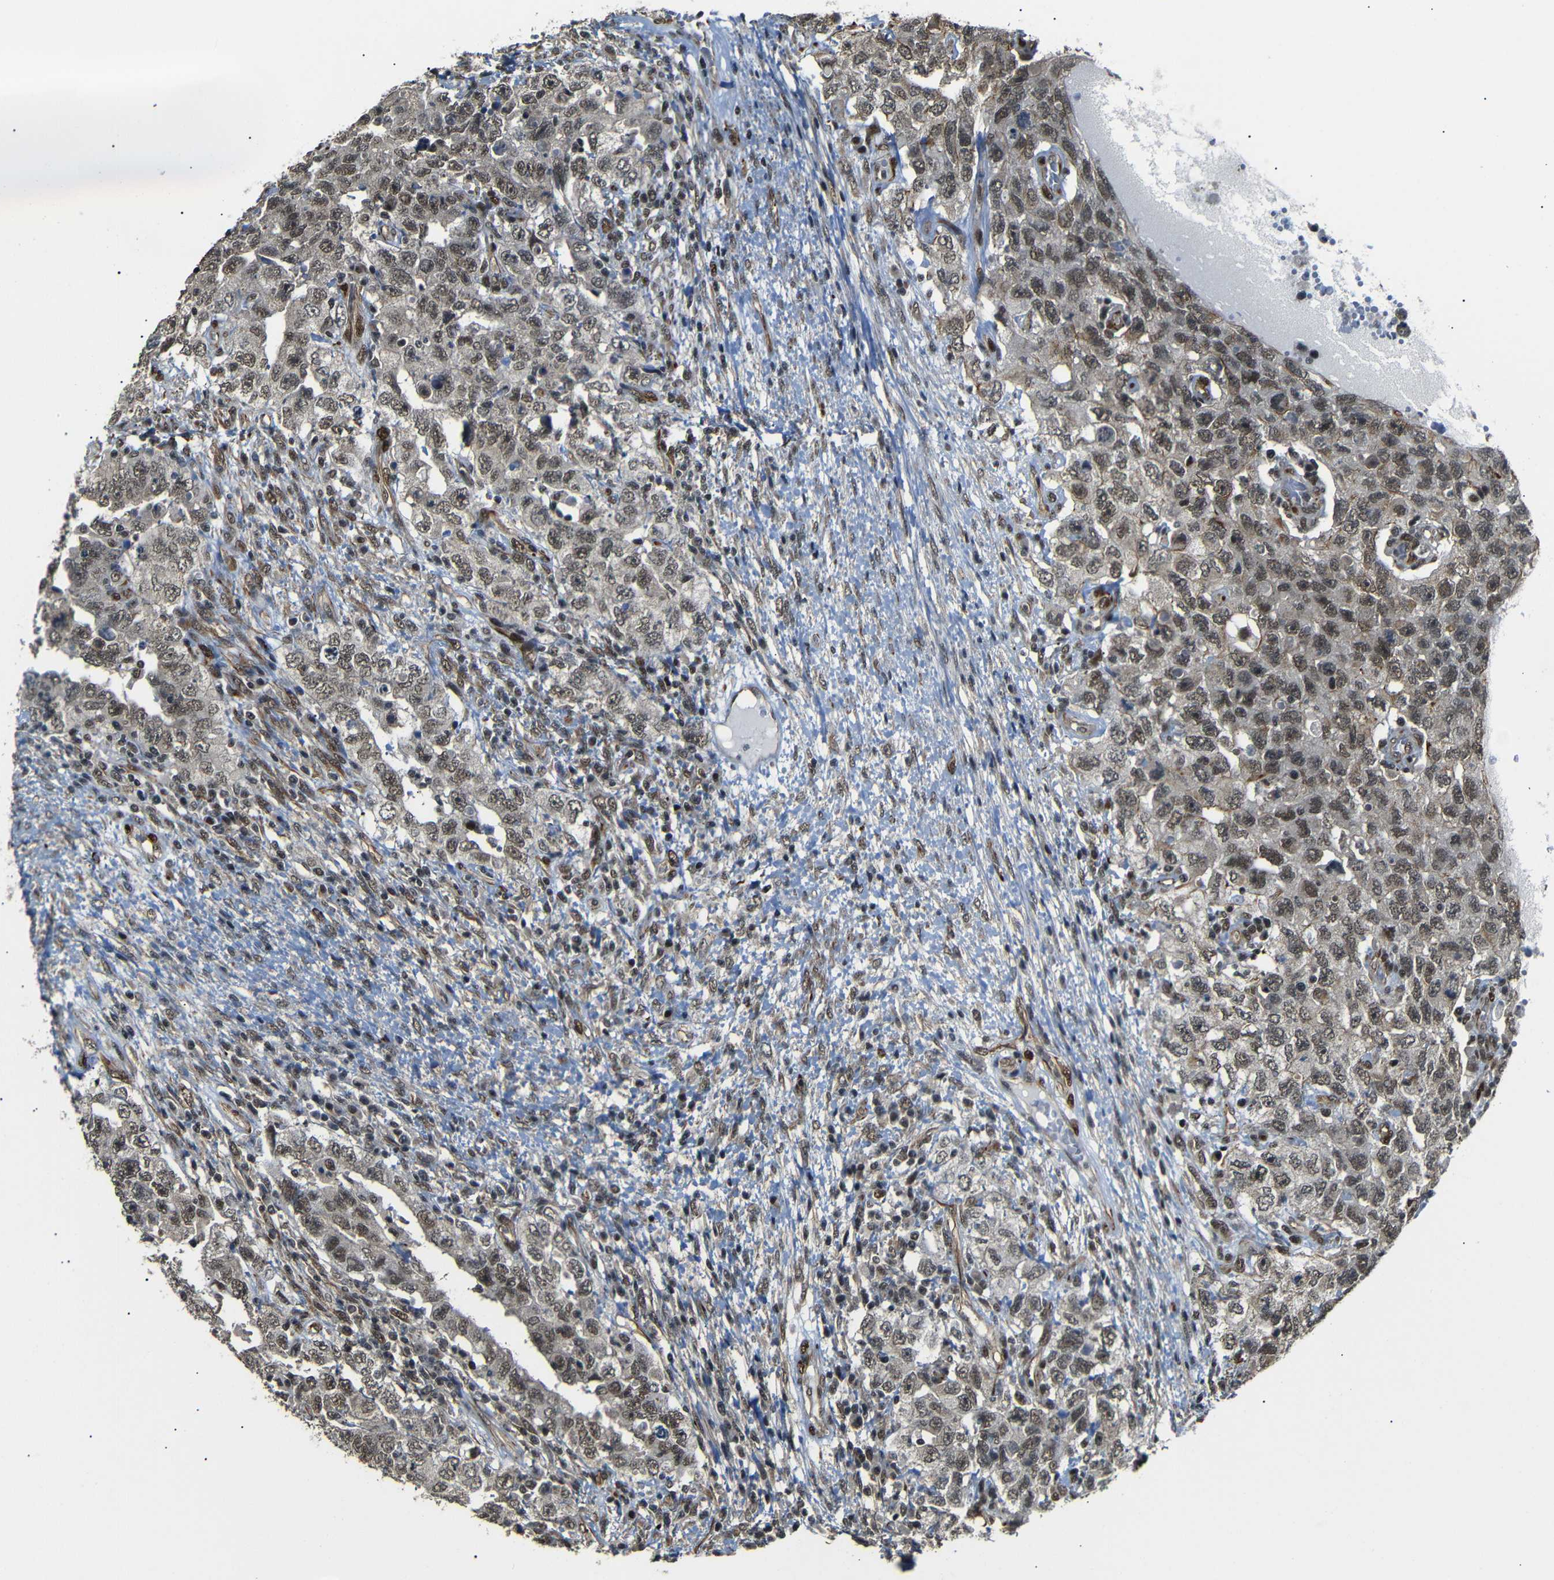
{"staining": {"intensity": "moderate", "quantity": ">75%", "location": "cytoplasmic/membranous,nuclear"}, "tissue": "testis cancer", "cell_type": "Tumor cells", "image_type": "cancer", "snomed": [{"axis": "morphology", "description": "Carcinoma, Embryonal, NOS"}, {"axis": "topography", "description": "Testis"}], "caption": "An immunohistochemistry histopathology image of tumor tissue is shown. Protein staining in brown highlights moderate cytoplasmic/membranous and nuclear positivity in testis embryonal carcinoma within tumor cells. The protein is shown in brown color, while the nuclei are stained blue.", "gene": "TBX2", "patient": {"sex": "male", "age": 26}}